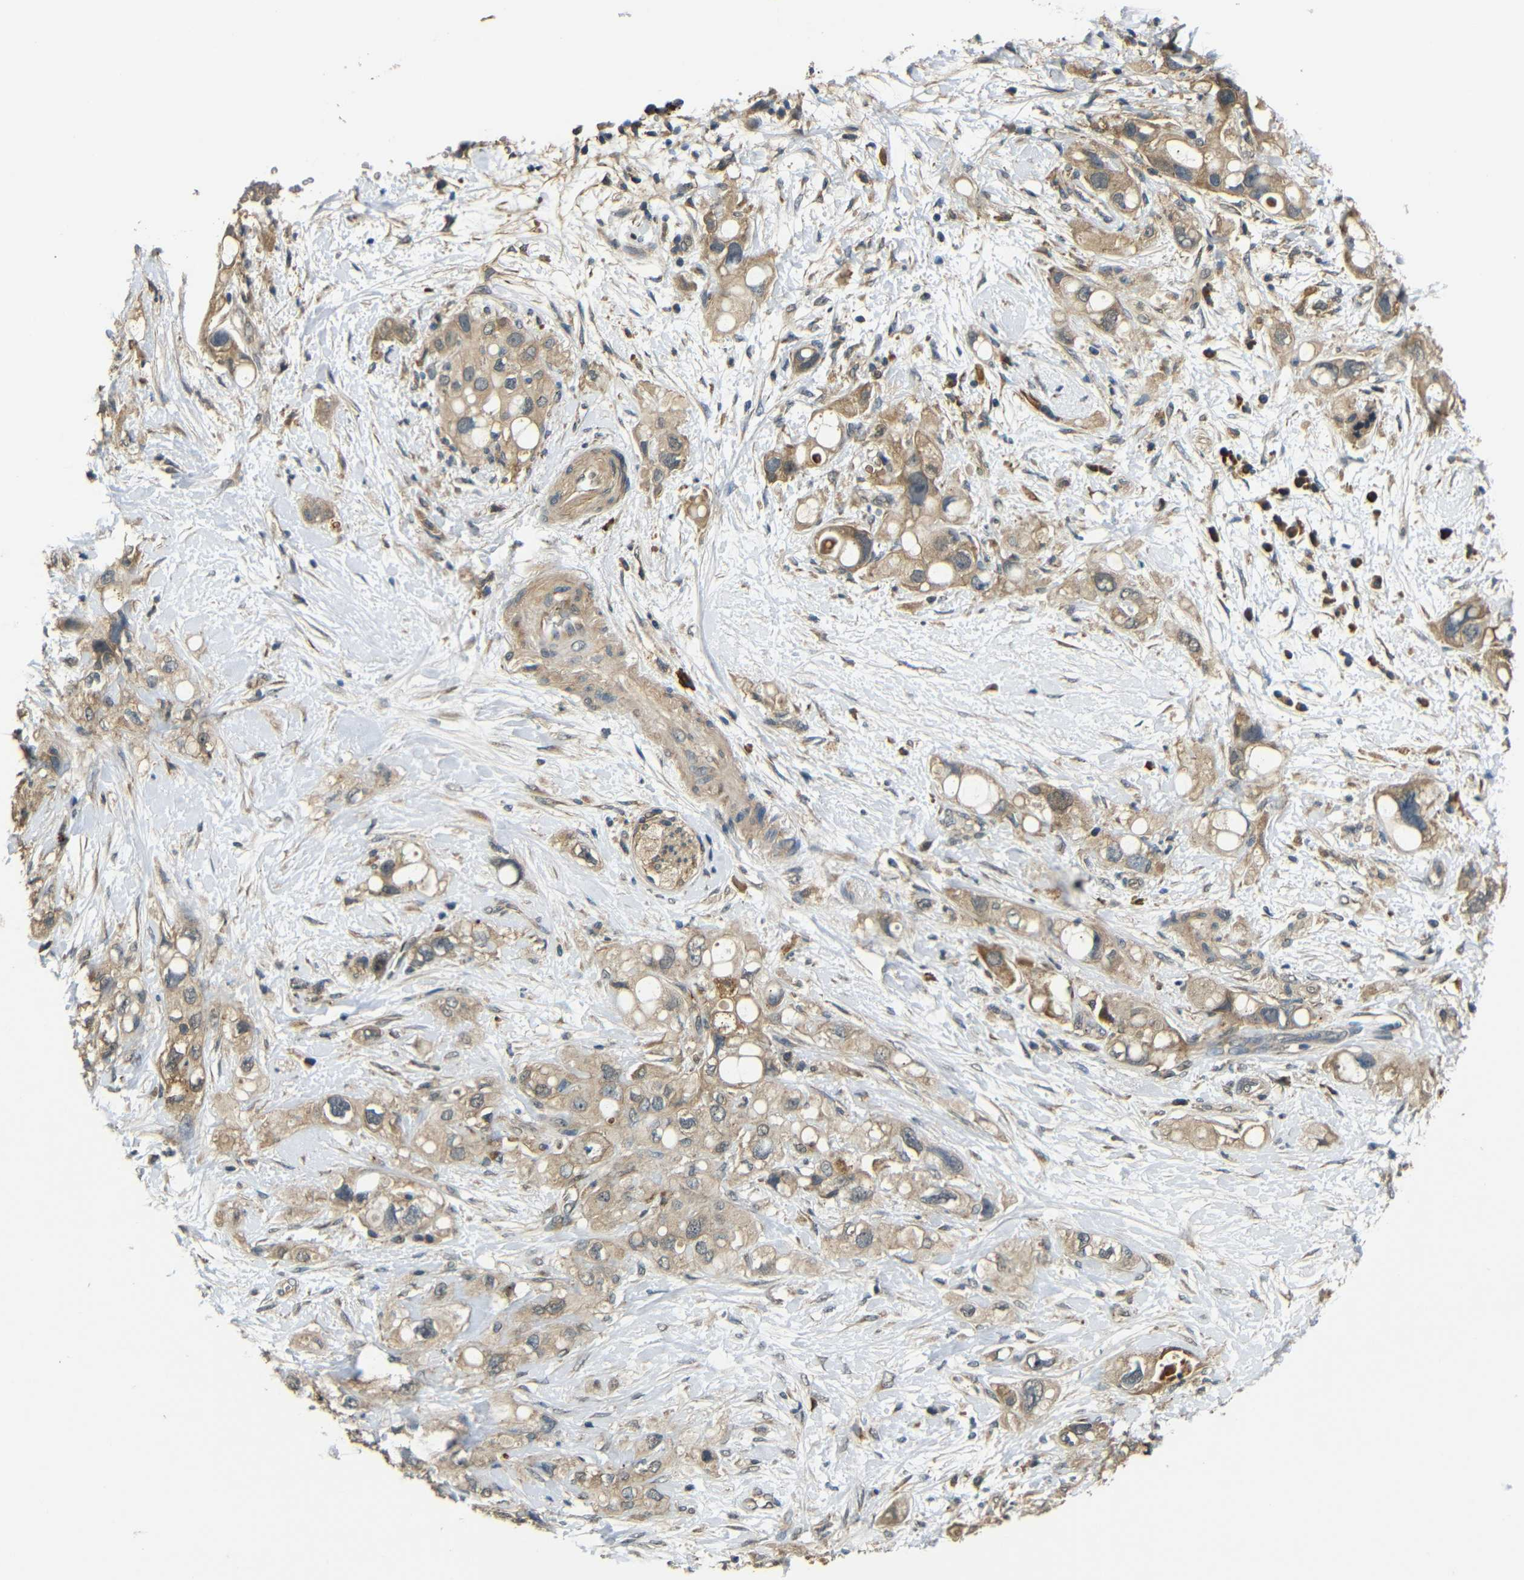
{"staining": {"intensity": "moderate", "quantity": ">75%", "location": "cytoplasmic/membranous"}, "tissue": "pancreatic cancer", "cell_type": "Tumor cells", "image_type": "cancer", "snomed": [{"axis": "morphology", "description": "Adenocarcinoma, NOS"}, {"axis": "topography", "description": "Pancreas"}], "caption": "Moderate cytoplasmic/membranous expression for a protein is identified in approximately >75% of tumor cells of adenocarcinoma (pancreatic) using immunohistochemistry (IHC).", "gene": "EPHB2", "patient": {"sex": "female", "age": 56}}